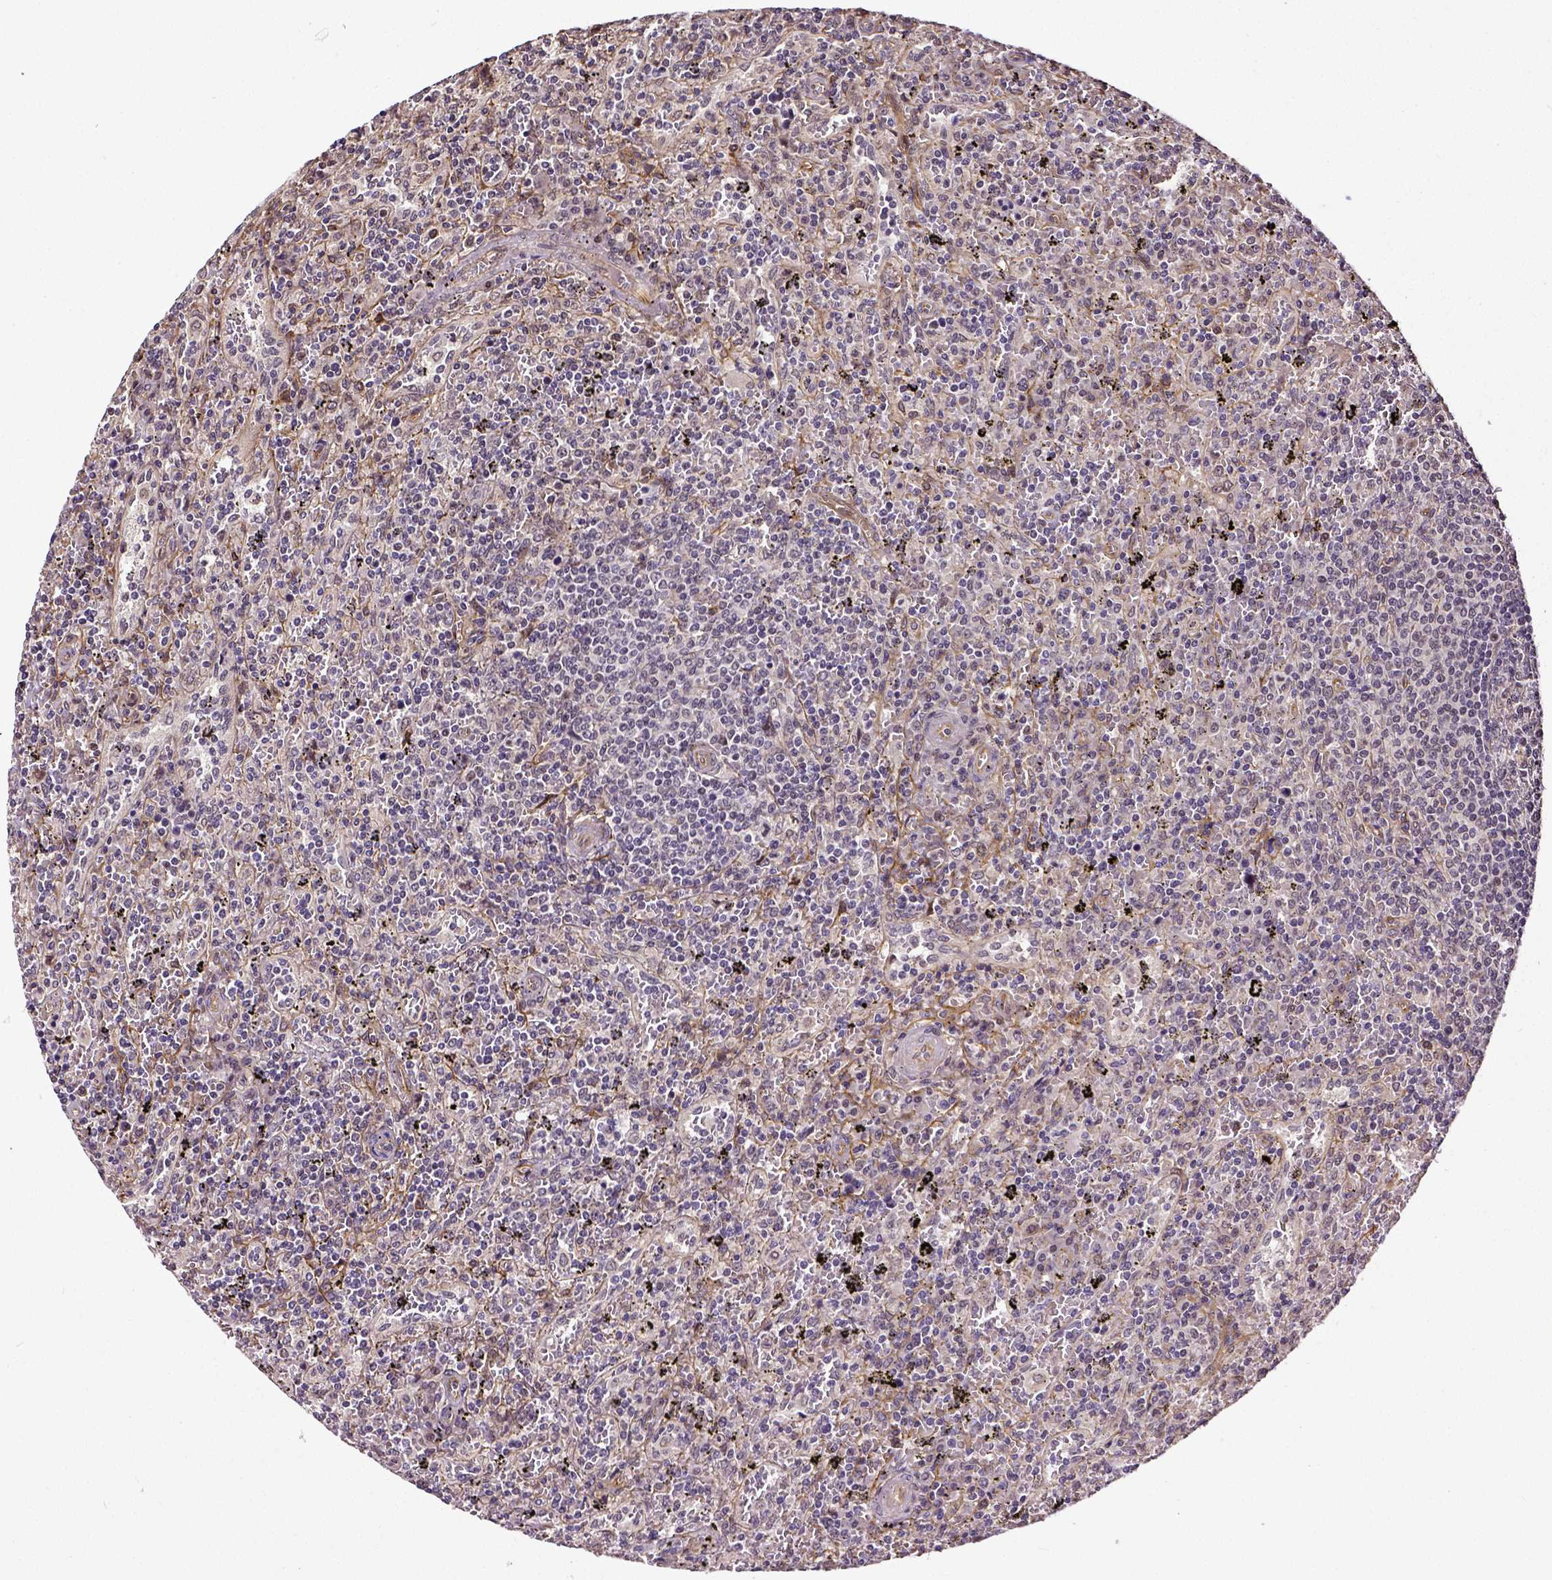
{"staining": {"intensity": "negative", "quantity": "none", "location": "none"}, "tissue": "lymphoma", "cell_type": "Tumor cells", "image_type": "cancer", "snomed": [{"axis": "morphology", "description": "Malignant lymphoma, non-Hodgkin's type, Low grade"}, {"axis": "topography", "description": "Spleen"}], "caption": "The immunohistochemistry photomicrograph has no significant expression in tumor cells of malignant lymphoma, non-Hodgkin's type (low-grade) tissue.", "gene": "DICER1", "patient": {"sex": "male", "age": 62}}